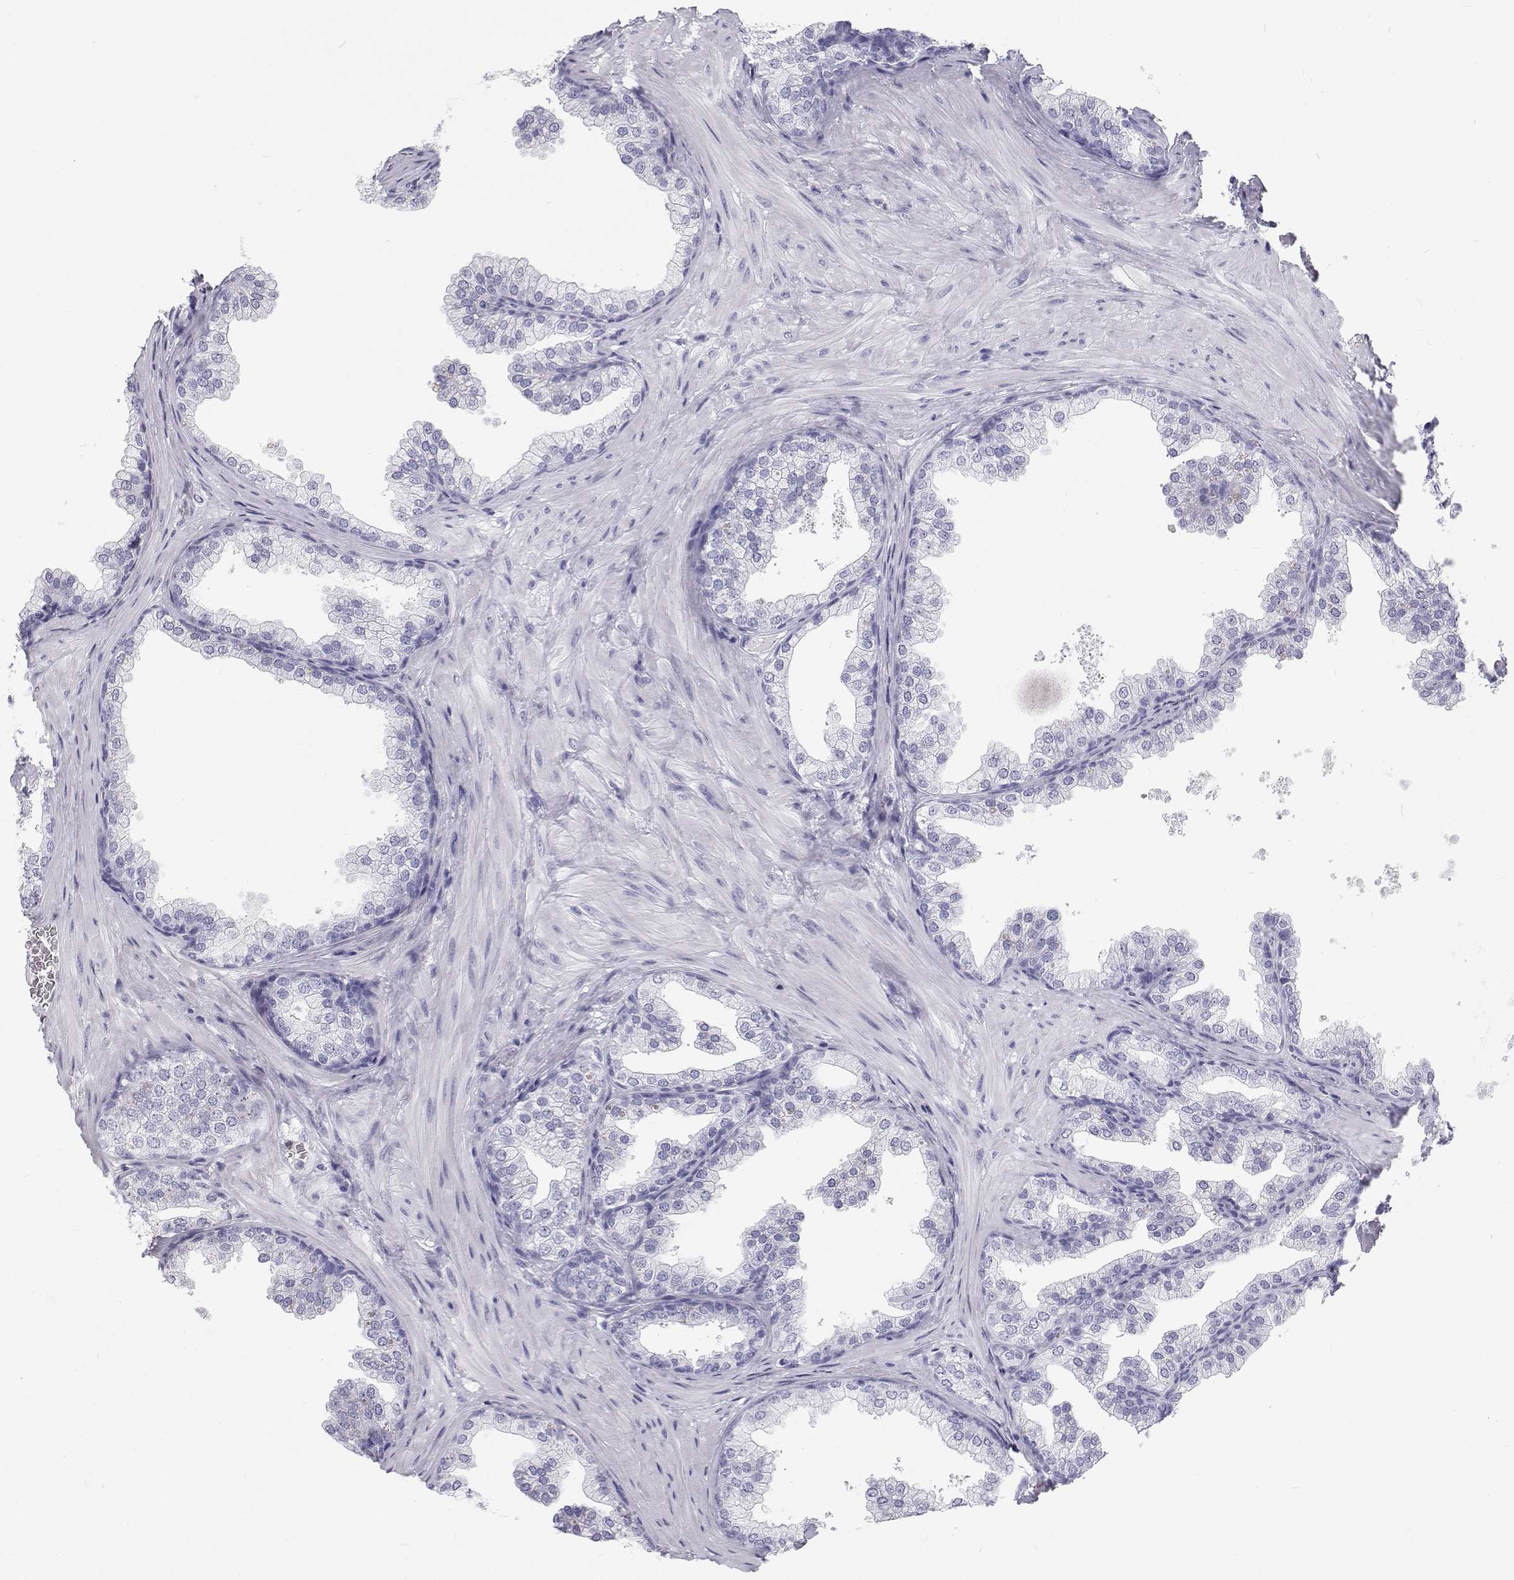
{"staining": {"intensity": "negative", "quantity": "none", "location": "none"}, "tissue": "prostate", "cell_type": "Glandular cells", "image_type": "normal", "snomed": [{"axis": "morphology", "description": "Normal tissue, NOS"}, {"axis": "topography", "description": "Prostate"}], "caption": "IHC micrograph of benign human prostate stained for a protein (brown), which reveals no positivity in glandular cells. Brightfield microscopy of immunohistochemistry stained with DAB (brown) and hematoxylin (blue), captured at high magnification.", "gene": "SFTPB", "patient": {"sex": "male", "age": 37}}